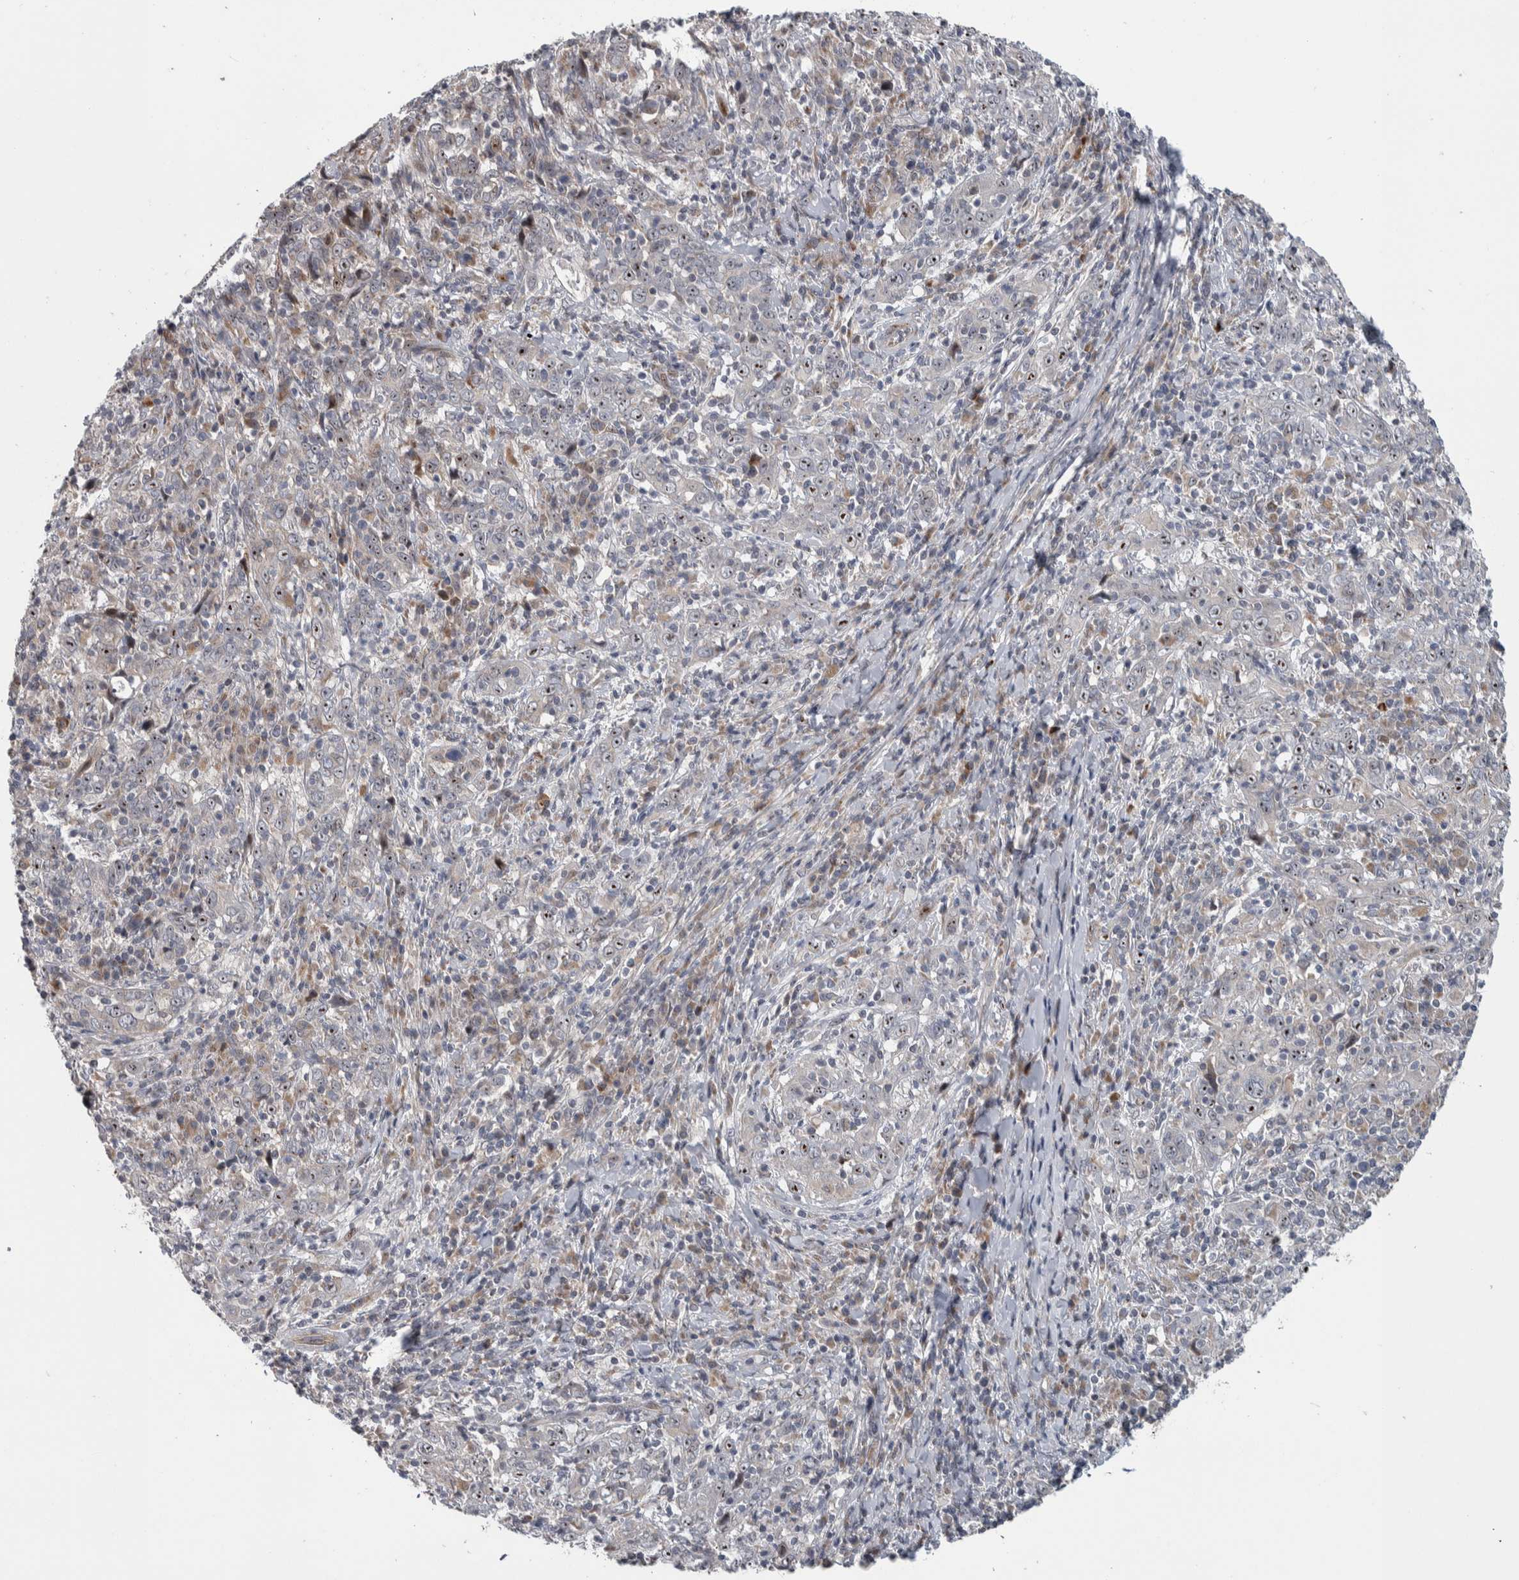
{"staining": {"intensity": "strong", "quantity": "25%-75%", "location": "nuclear"}, "tissue": "cervical cancer", "cell_type": "Tumor cells", "image_type": "cancer", "snomed": [{"axis": "morphology", "description": "Squamous cell carcinoma, NOS"}, {"axis": "topography", "description": "Cervix"}], "caption": "Protein positivity by IHC shows strong nuclear staining in about 25%-75% of tumor cells in cervical squamous cell carcinoma. The protein of interest is shown in brown color, while the nuclei are stained blue.", "gene": "PRRG4", "patient": {"sex": "female", "age": 46}}